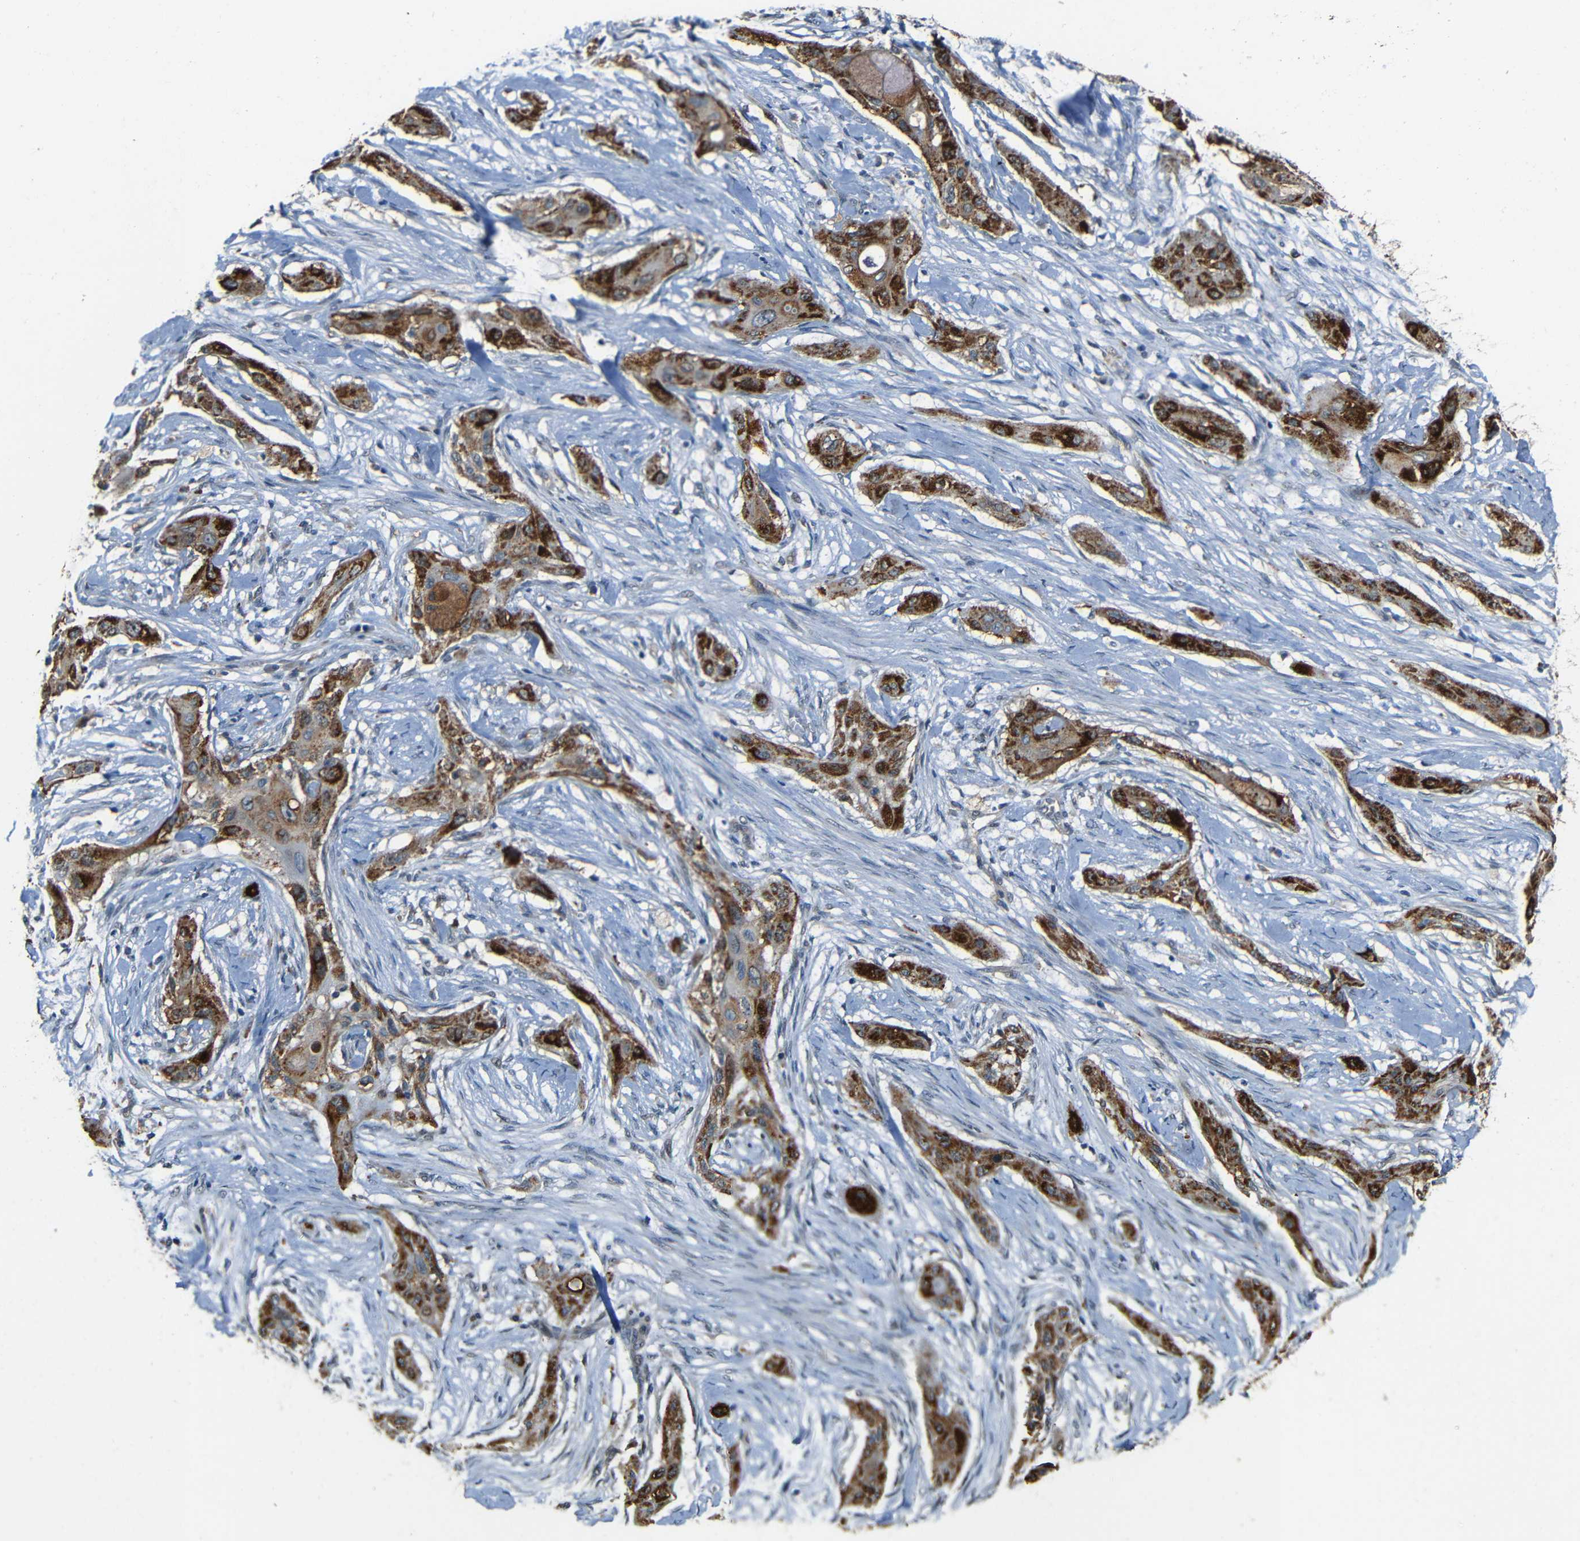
{"staining": {"intensity": "moderate", "quantity": ">75%", "location": "cytoplasmic/membranous"}, "tissue": "lung cancer", "cell_type": "Tumor cells", "image_type": "cancer", "snomed": [{"axis": "morphology", "description": "Squamous cell carcinoma, NOS"}, {"axis": "topography", "description": "Lung"}], "caption": "Protein expression analysis of human lung cancer reveals moderate cytoplasmic/membranous staining in about >75% of tumor cells.", "gene": "DNAJC5", "patient": {"sex": "female", "age": 47}}